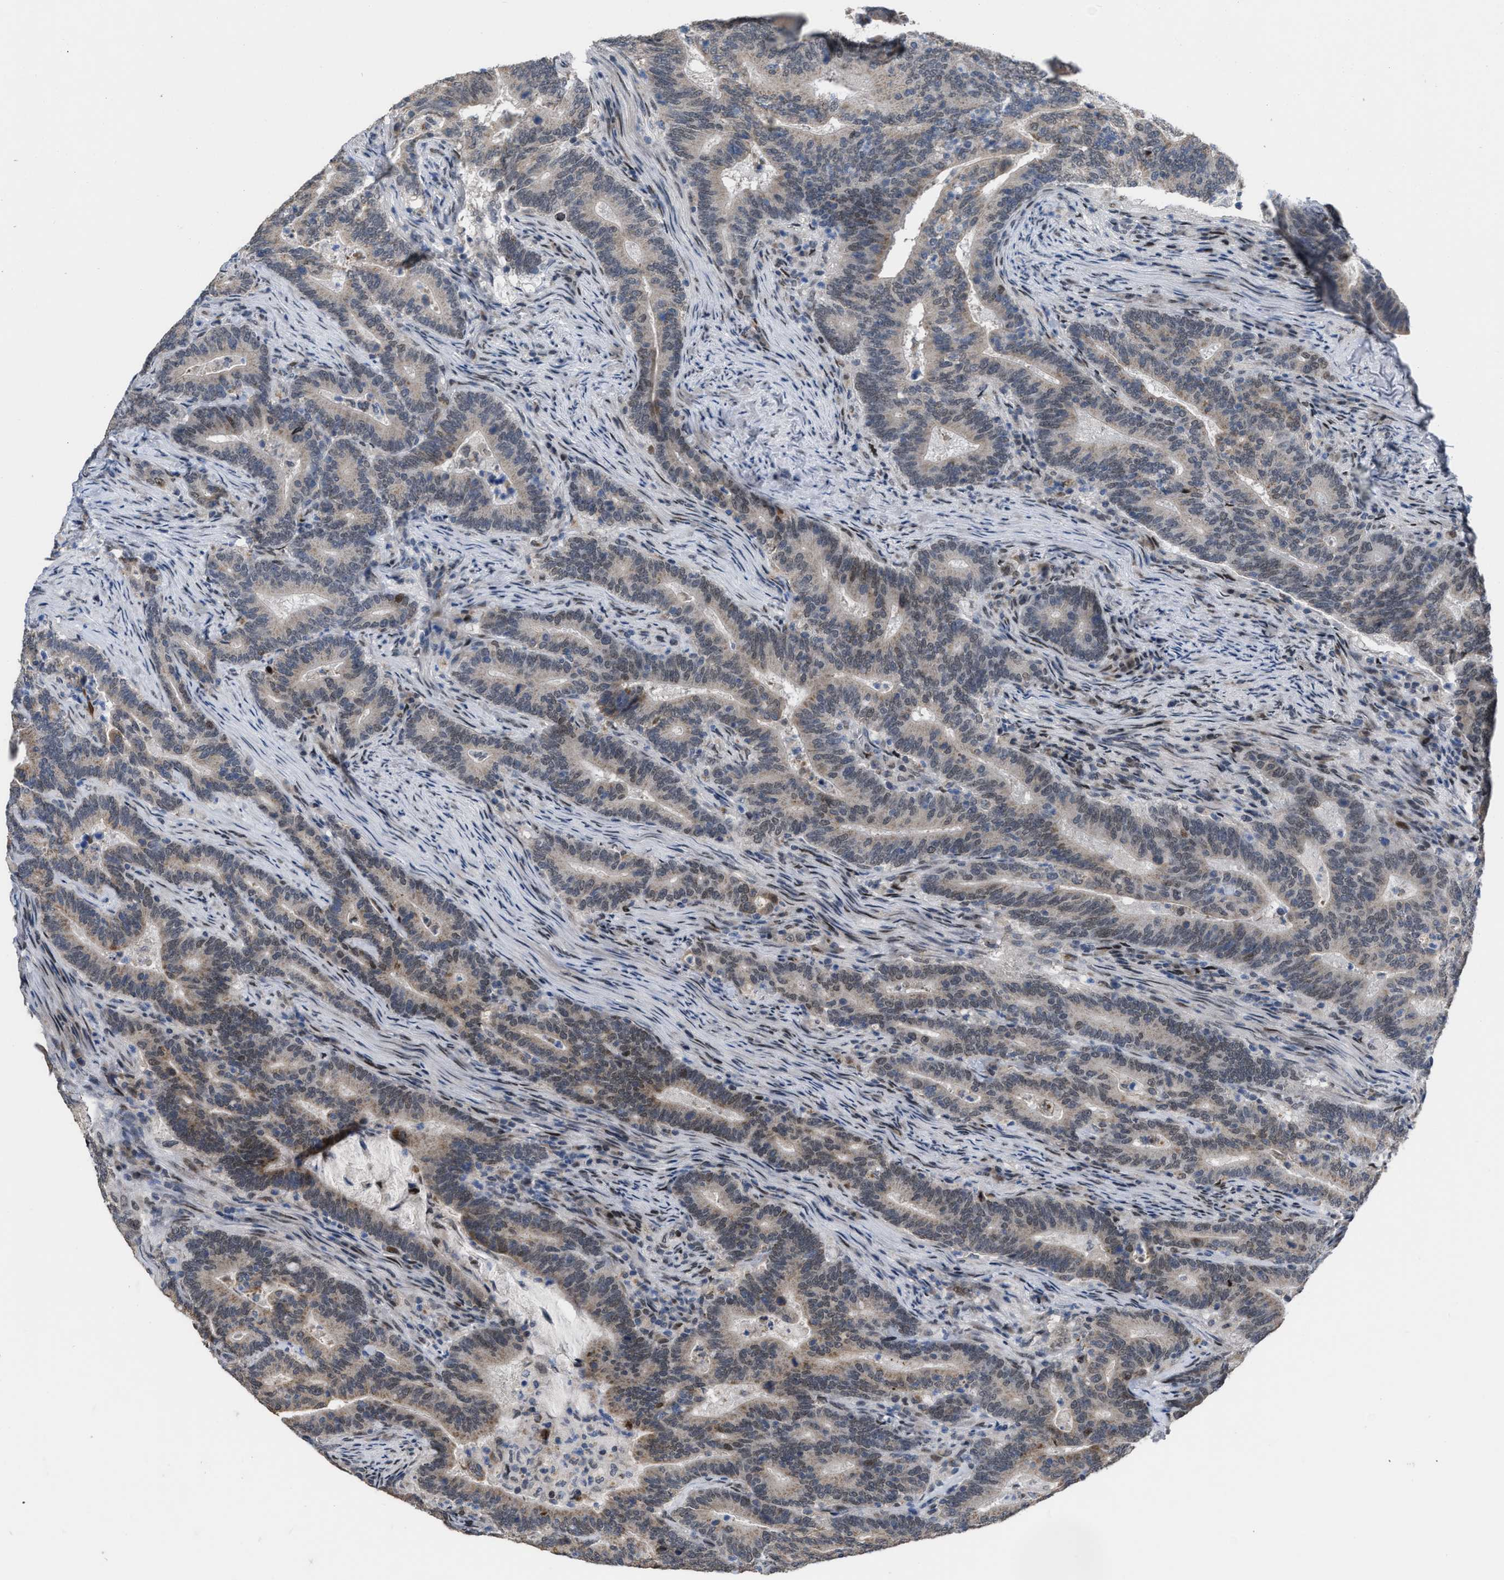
{"staining": {"intensity": "weak", "quantity": "25%-75%", "location": "cytoplasmic/membranous"}, "tissue": "colorectal cancer", "cell_type": "Tumor cells", "image_type": "cancer", "snomed": [{"axis": "morphology", "description": "Adenocarcinoma, NOS"}, {"axis": "topography", "description": "Colon"}], "caption": "Colorectal adenocarcinoma stained for a protein reveals weak cytoplasmic/membranous positivity in tumor cells.", "gene": "SETDB1", "patient": {"sex": "female", "age": 66}}